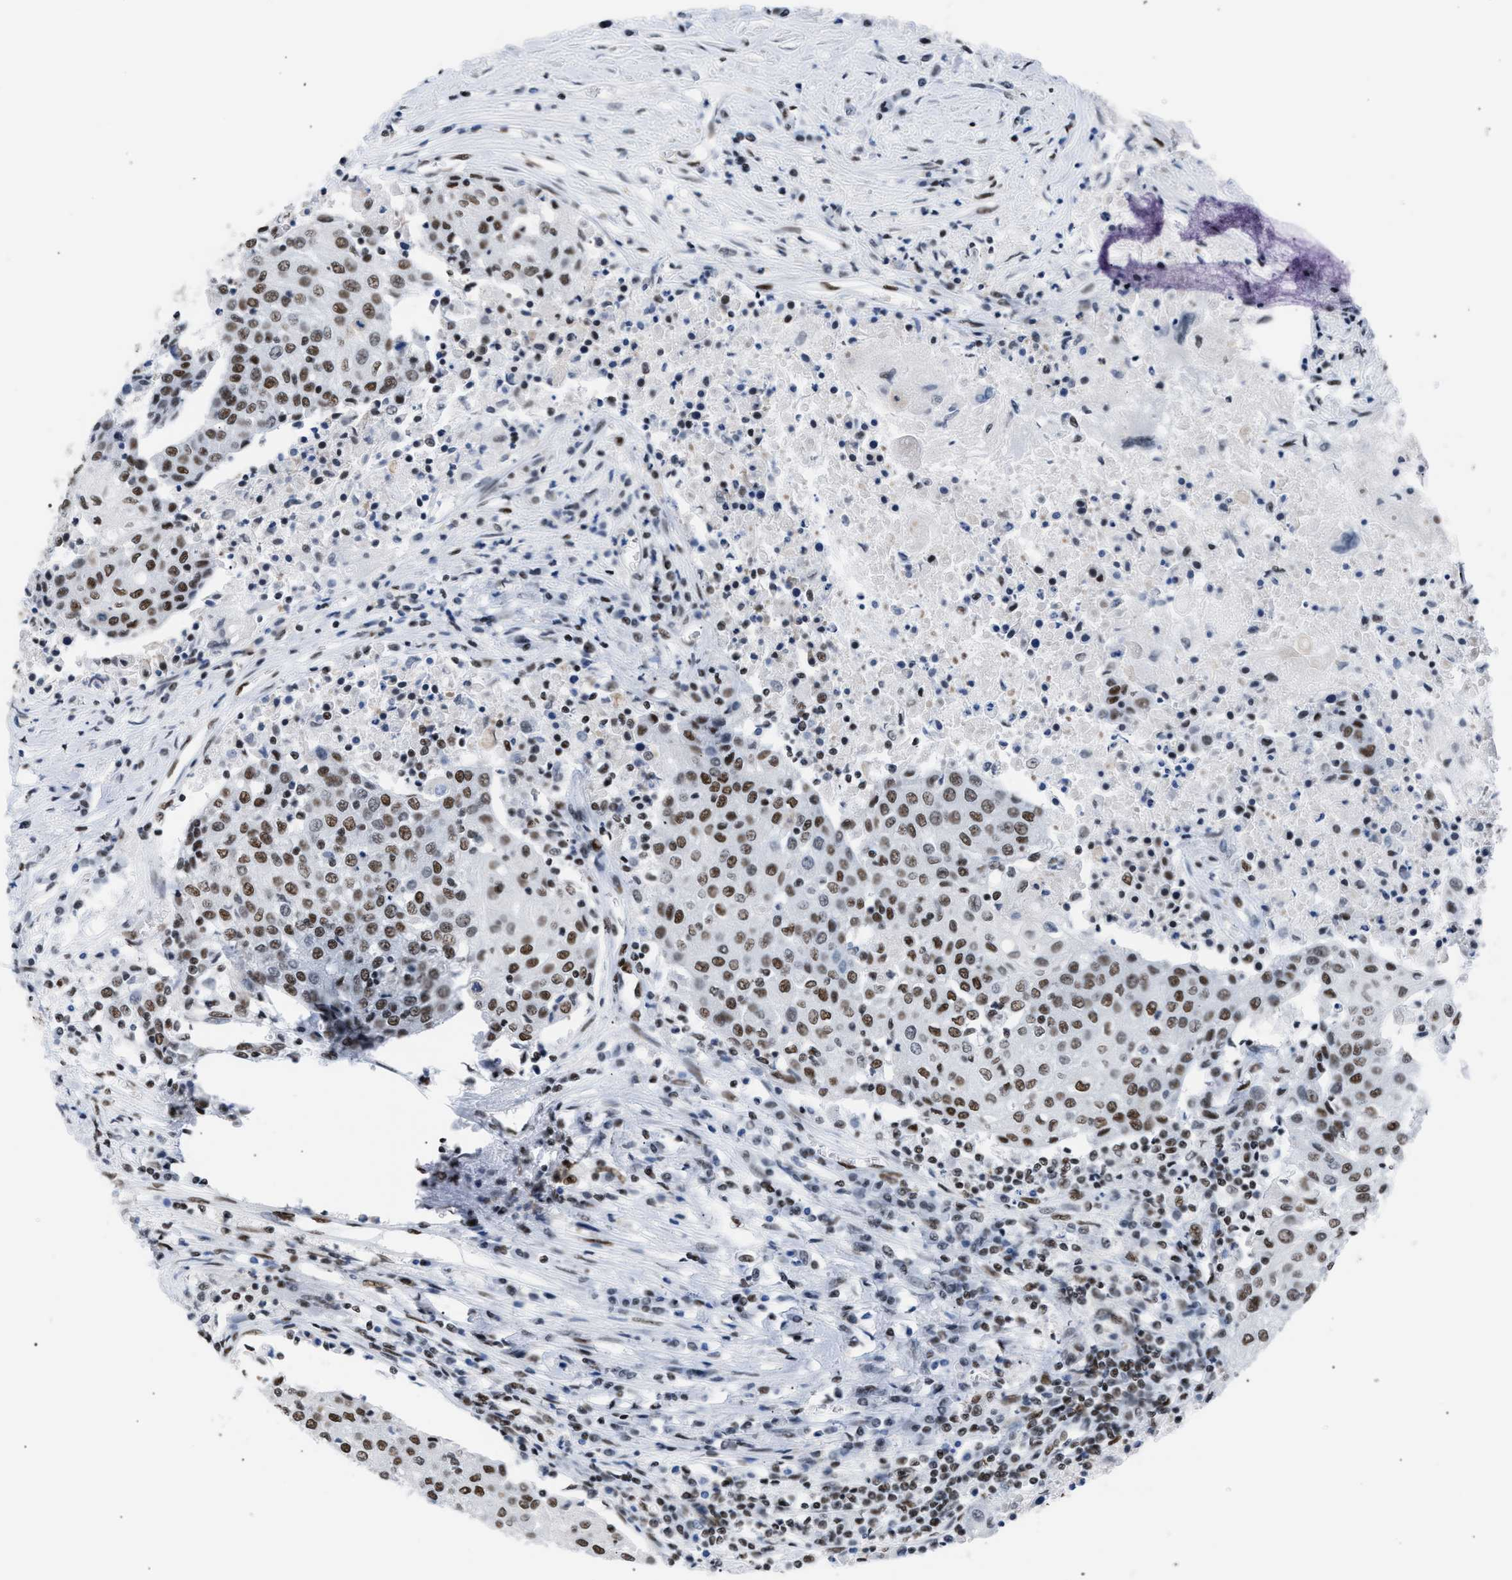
{"staining": {"intensity": "moderate", "quantity": ">75%", "location": "nuclear"}, "tissue": "urothelial cancer", "cell_type": "Tumor cells", "image_type": "cancer", "snomed": [{"axis": "morphology", "description": "Urothelial carcinoma, High grade"}, {"axis": "topography", "description": "Urinary bladder"}], "caption": "Immunohistochemistry (IHC) image of neoplastic tissue: human urothelial cancer stained using immunohistochemistry demonstrates medium levels of moderate protein expression localized specifically in the nuclear of tumor cells, appearing as a nuclear brown color.", "gene": "CCAR2", "patient": {"sex": "female", "age": 85}}